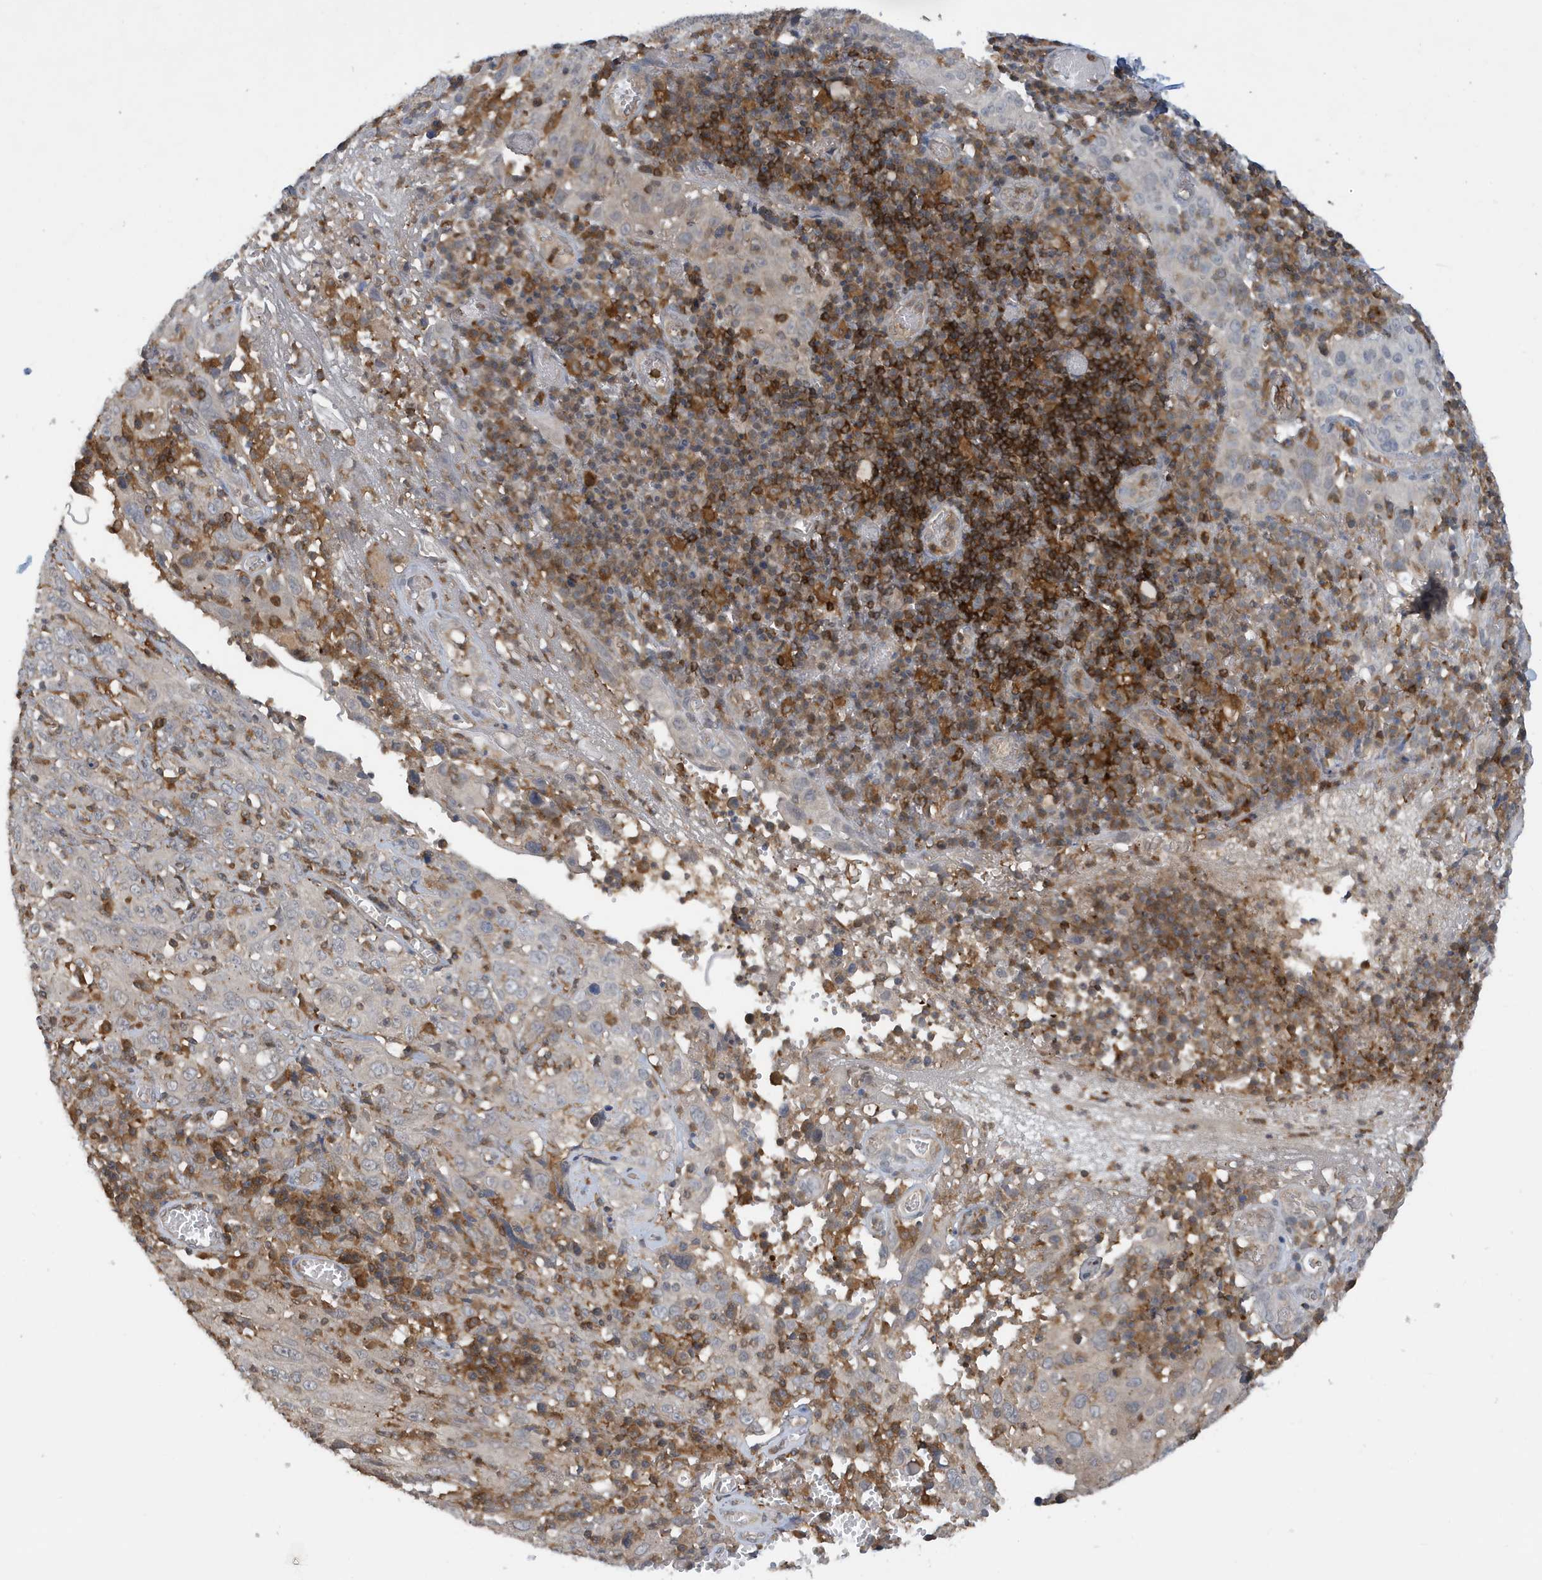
{"staining": {"intensity": "negative", "quantity": "none", "location": "none"}, "tissue": "cervical cancer", "cell_type": "Tumor cells", "image_type": "cancer", "snomed": [{"axis": "morphology", "description": "Squamous cell carcinoma, NOS"}, {"axis": "topography", "description": "Cervix"}], "caption": "IHC micrograph of neoplastic tissue: squamous cell carcinoma (cervical) stained with DAB exhibits no significant protein staining in tumor cells.", "gene": "NSUN3", "patient": {"sex": "female", "age": 46}}